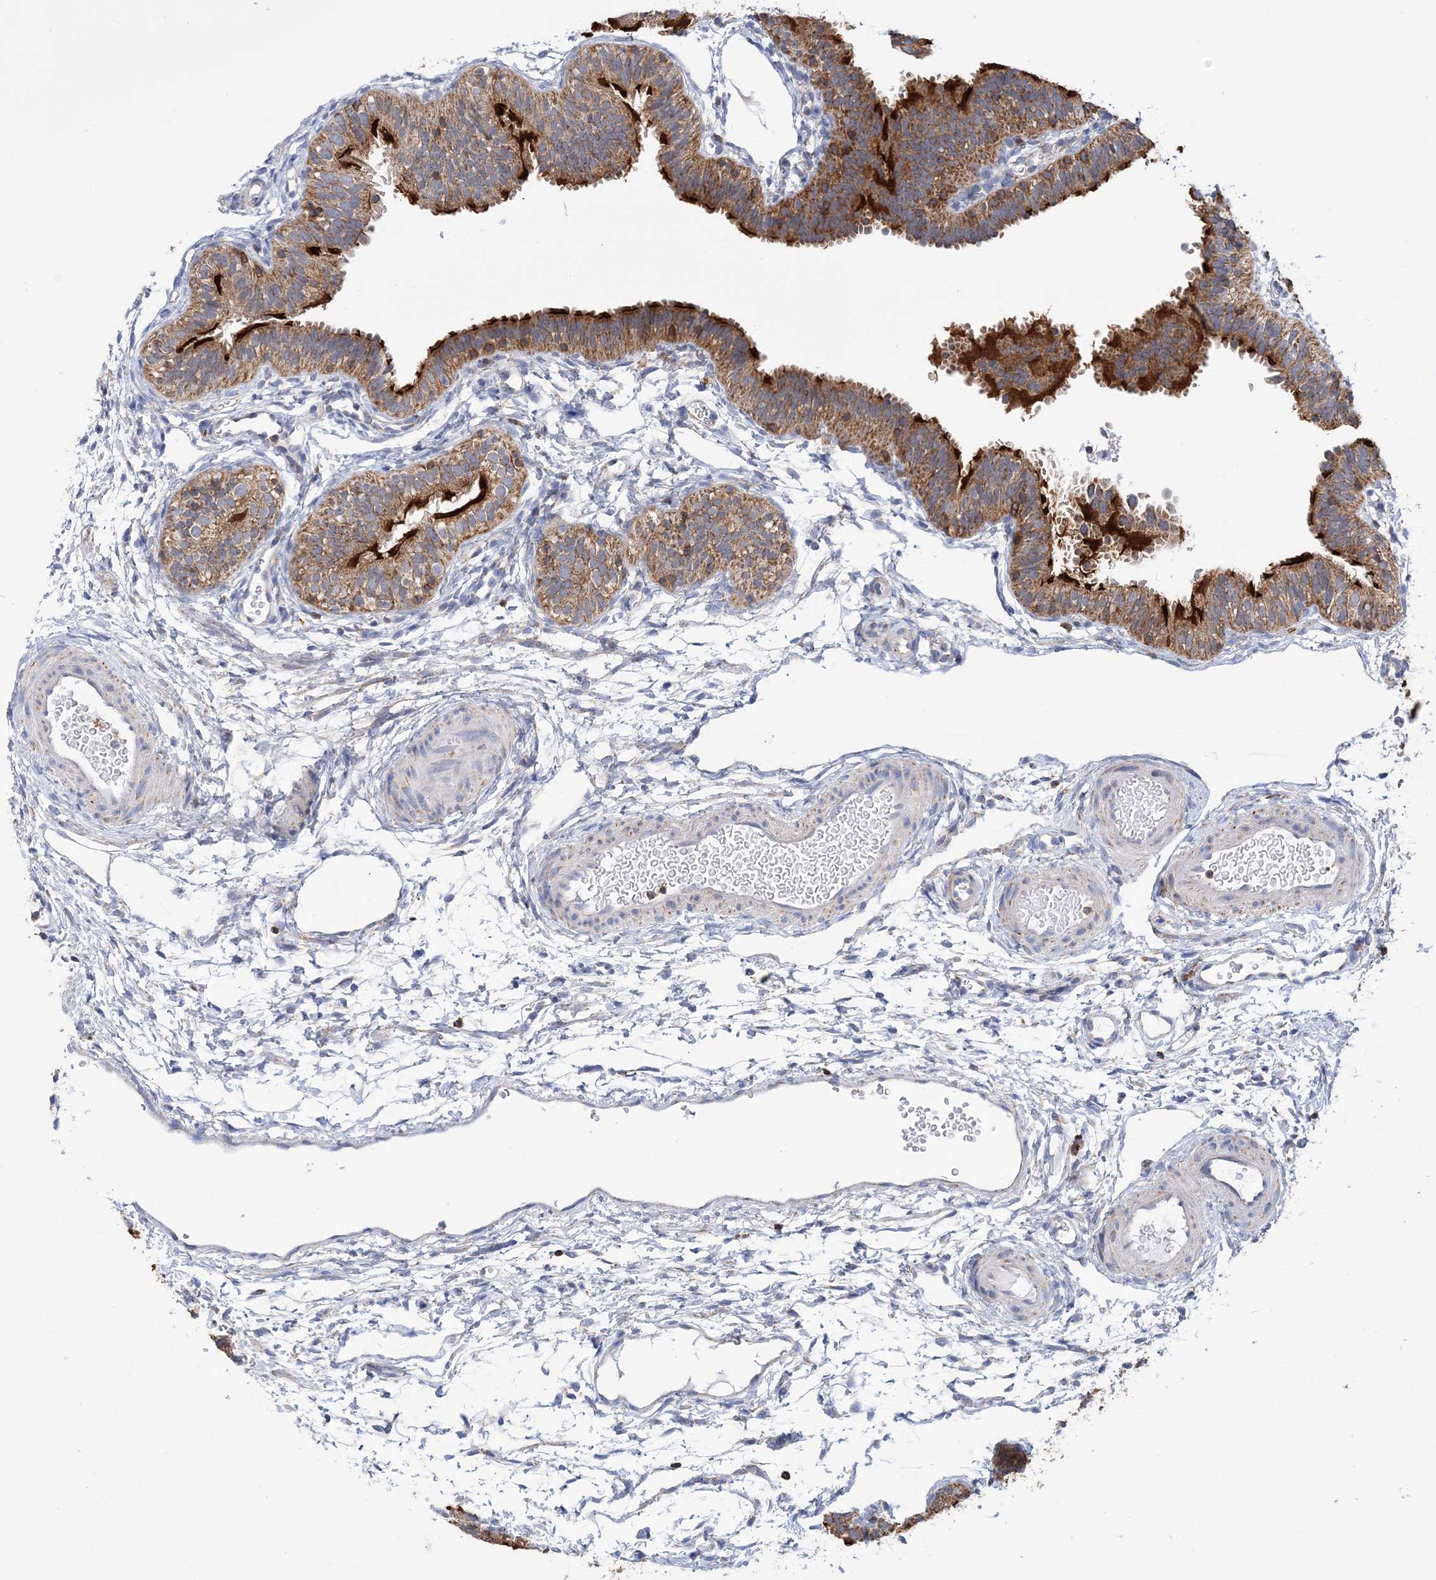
{"staining": {"intensity": "strong", "quantity": ">75%", "location": "cytoplasmic/membranous"}, "tissue": "fallopian tube", "cell_type": "Glandular cells", "image_type": "normal", "snomed": [{"axis": "morphology", "description": "Normal tissue, NOS"}, {"axis": "topography", "description": "Fallopian tube"}], "caption": "Fallopian tube stained with immunohistochemistry (IHC) reveals strong cytoplasmic/membranous positivity in about >75% of glandular cells. Immunohistochemistry (ihc) stains the protein in brown and the nuclei are stained blue.", "gene": "TTC32", "patient": {"sex": "female", "age": 35}}